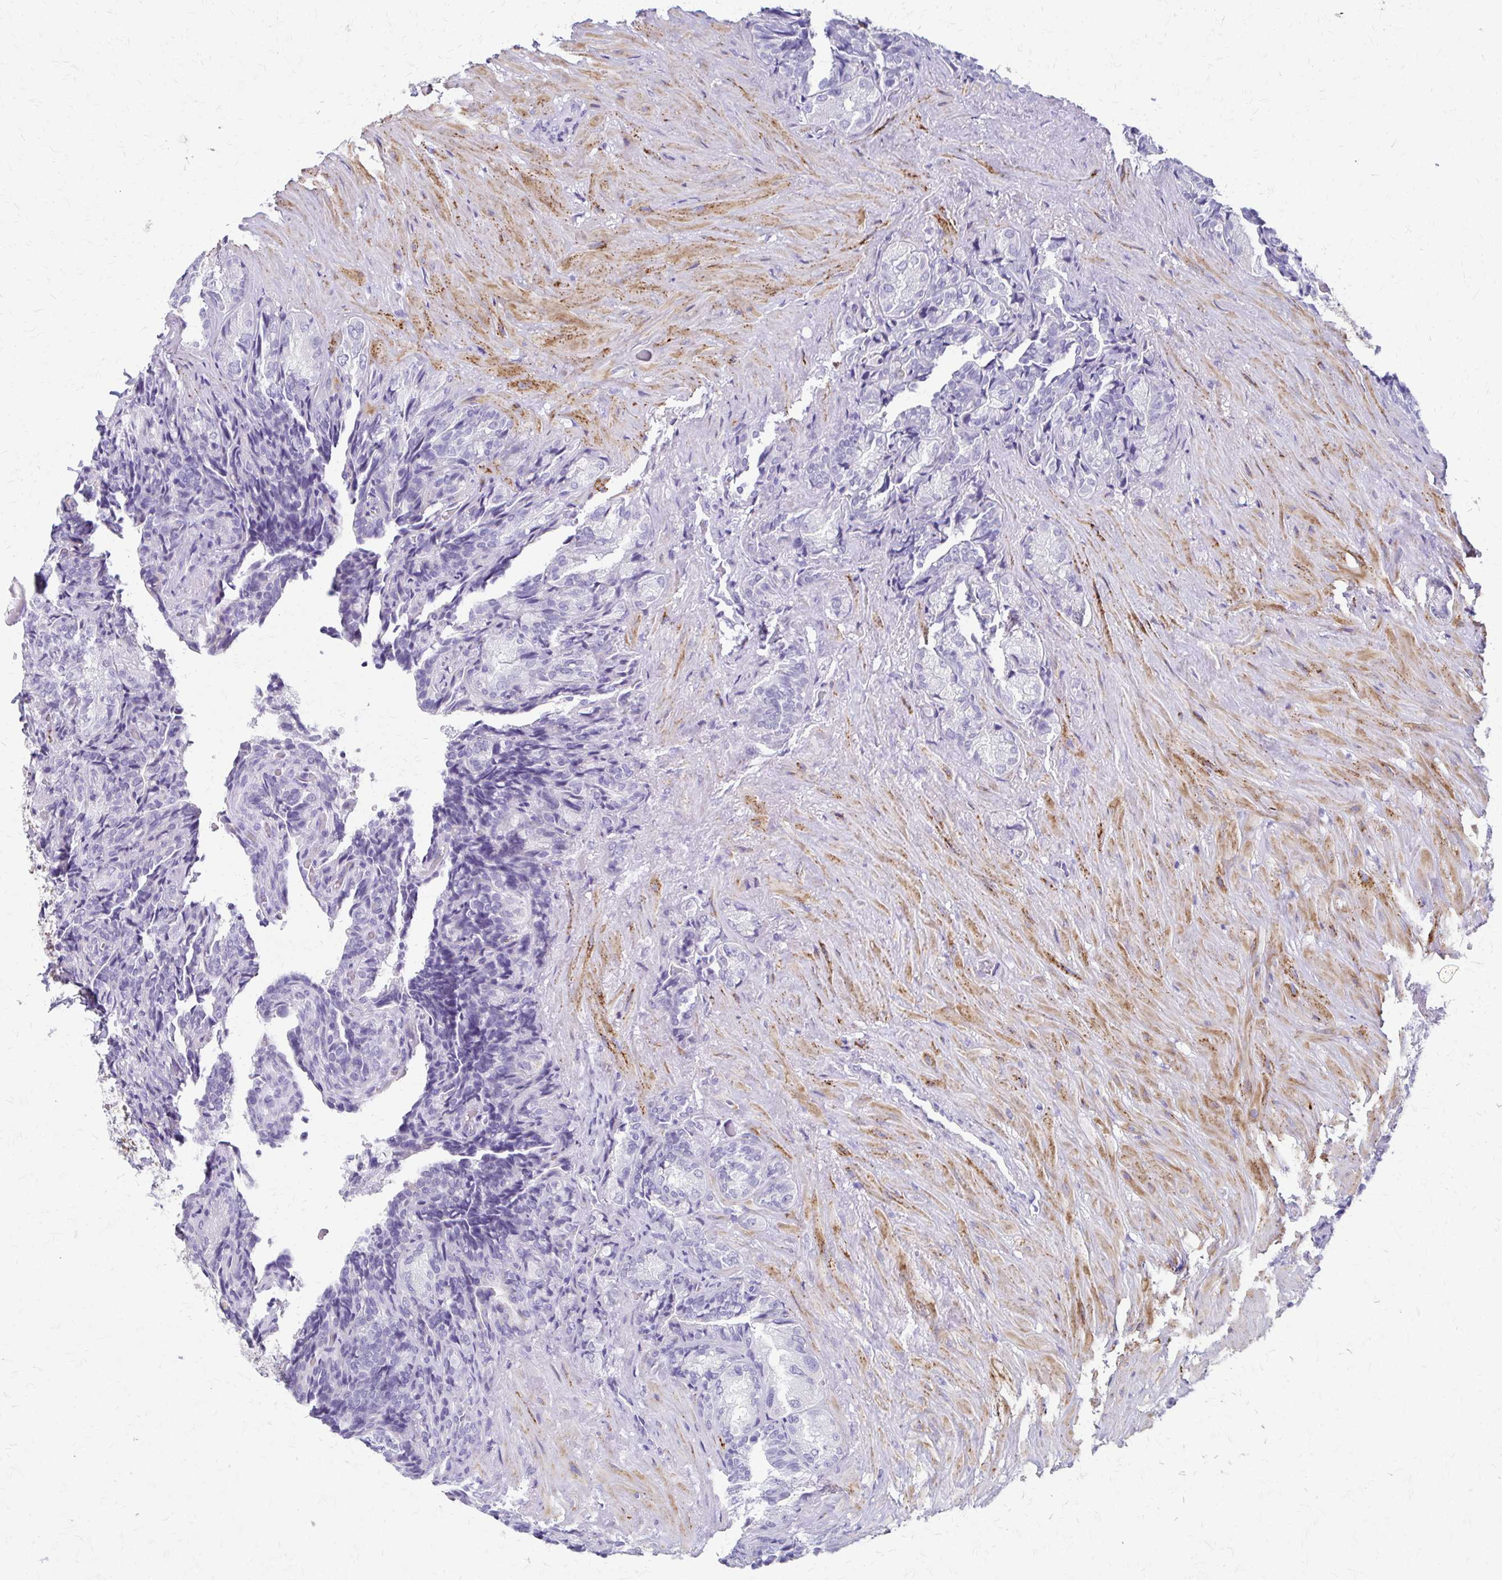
{"staining": {"intensity": "negative", "quantity": "none", "location": "none"}, "tissue": "seminal vesicle", "cell_type": "Glandular cells", "image_type": "normal", "snomed": [{"axis": "morphology", "description": "Normal tissue, NOS"}, {"axis": "topography", "description": "Seminal veicle"}], "caption": "Micrograph shows no protein staining in glandular cells of unremarkable seminal vesicle.", "gene": "ZSCAN5B", "patient": {"sex": "male", "age": 68}}